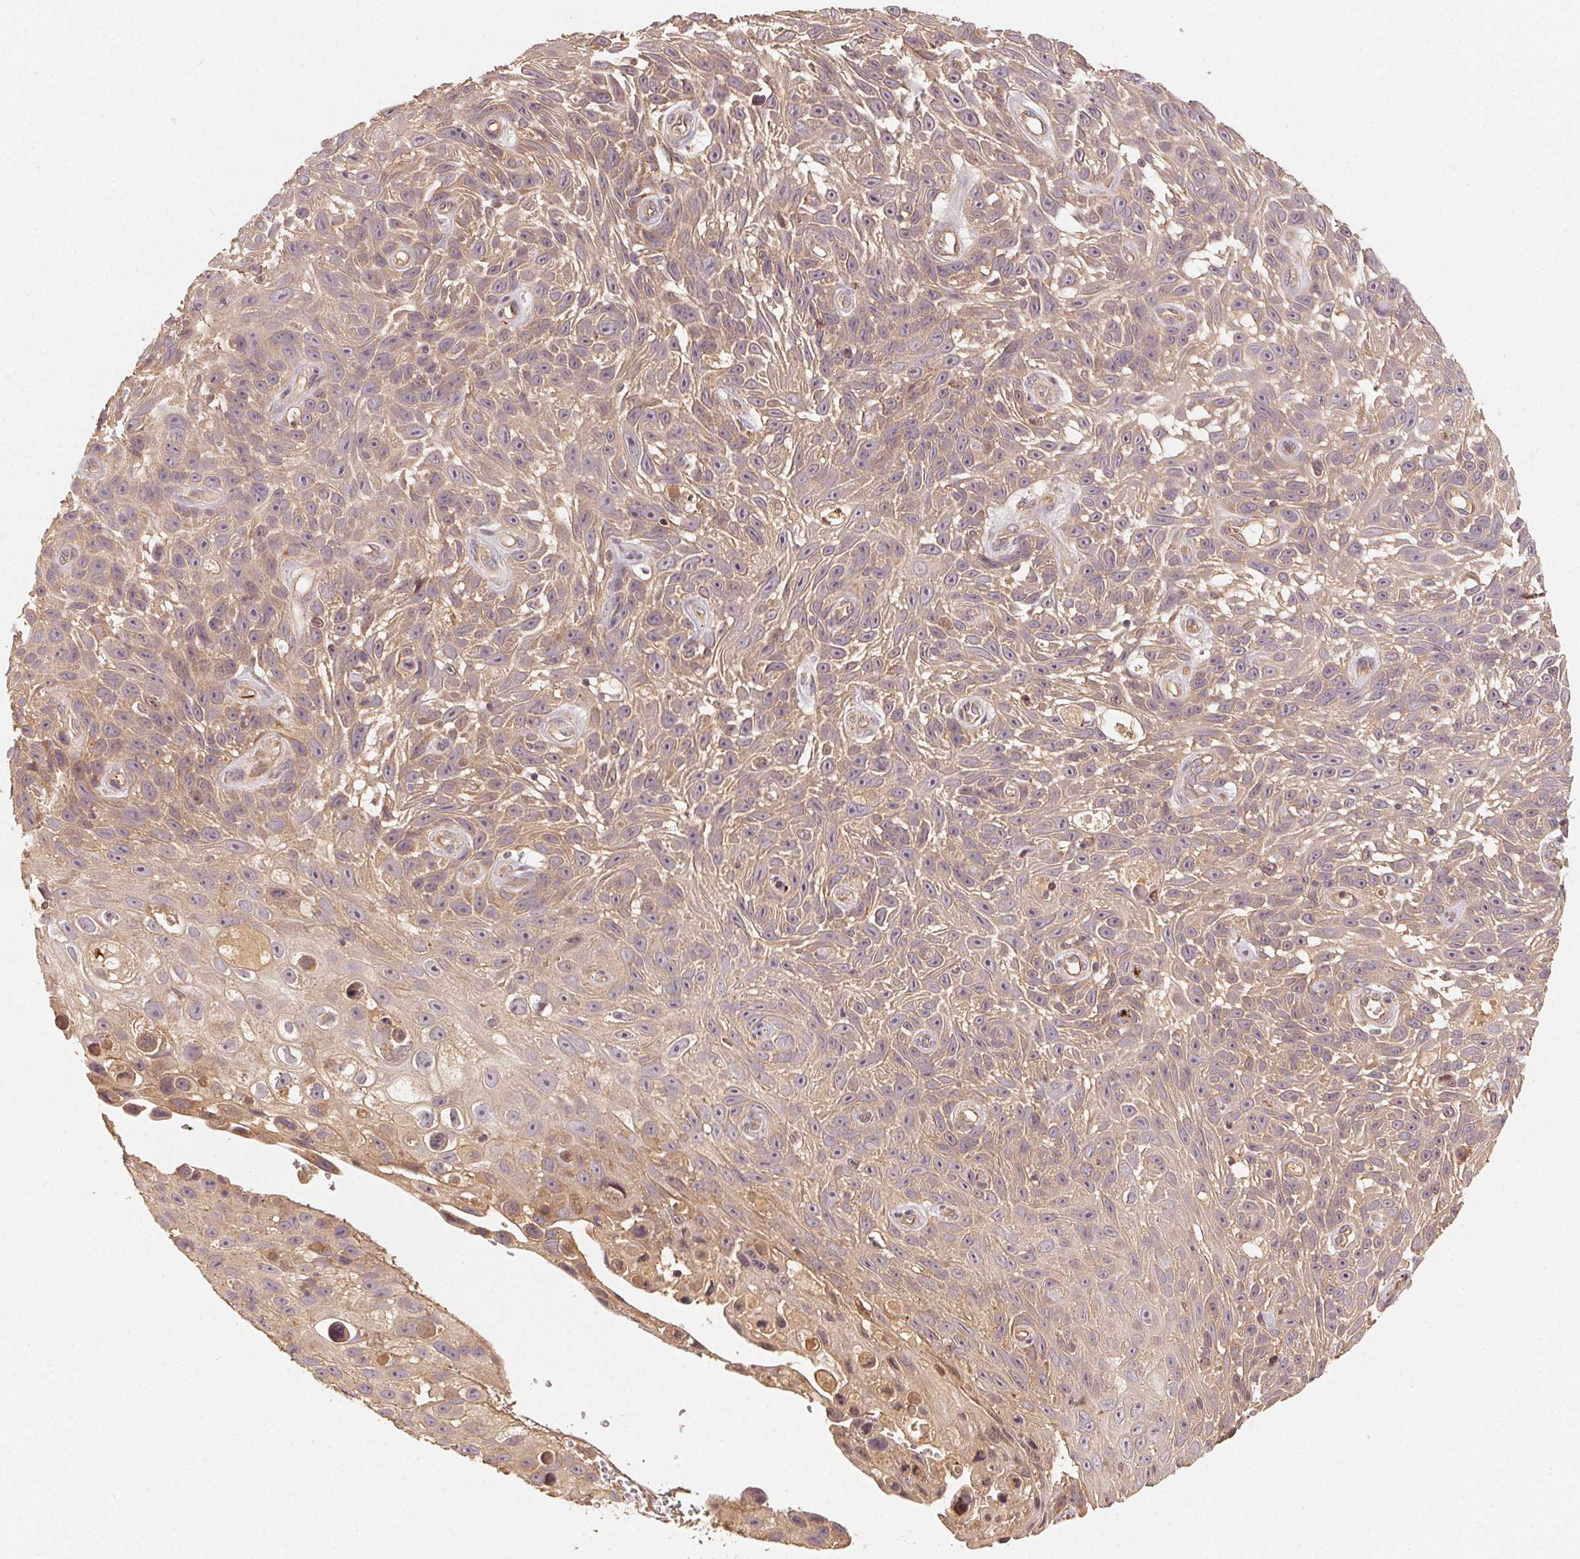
{"staining": {"intensity": "weak", "quantity": ">75%", "location": "cytoplasmic/membranous"}, "tissue": "skin cancer", "cell_type": "Tumor cells", "image_type": "cancer", "snomed": [{"axis": "morphology", "description": "Squamous cell carcinoma, NOS"}, {"axis": "topography", "description": "Skin"}], "caption": "Immunohistochemistry histopathology image of neoplastic tissue: human skin cancer stained using IHC exhibits low levels of weak protein expression localized specifically in the cytoplasmic/membranous of tumor cells, appearing as a cytoplasmic/membranous brown color.", "gene": "RALA", "patient": {"sex": "male", "age": 82}}